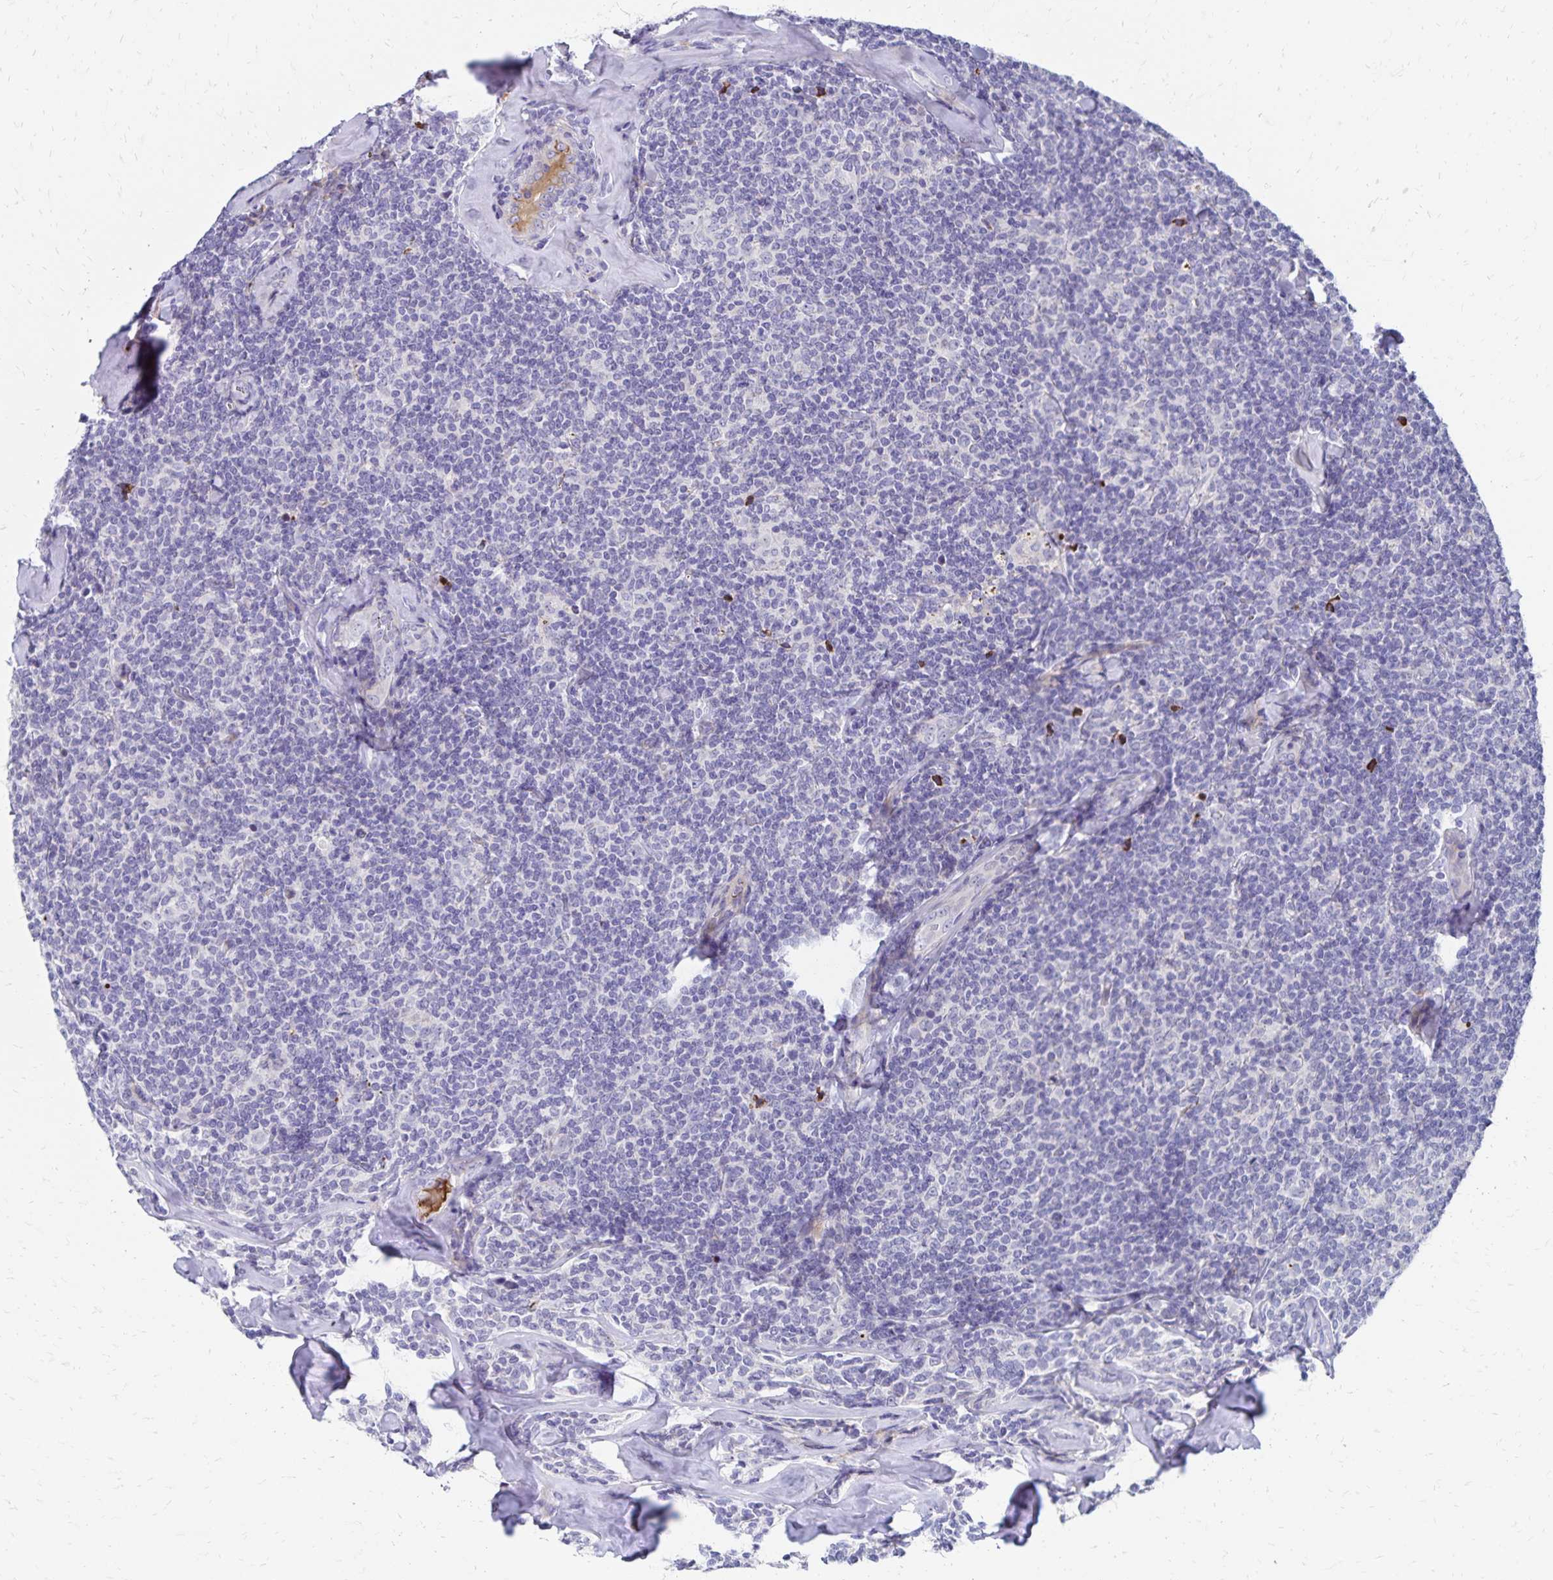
{"staining": {"intensity": "negative", "quantity": "none", "location": "none"}, "tissue": "lymphoma", "cell_type": "Tumor cells", "image_type": "cancer", "snomed": [{"axis": "morphology", "description": "Malignant lymphoma, non-Hodgkin's type, Low grade"}, {"axis": "topography", "description": "Lymph node"}], "caption": "Immunohistochemistry (IHC) of low-grade malignant lymphoma, non-Hodgkin's type reveals no staining in tumor cells.", "gene": "NECAP1", "patient": {"sex": "female", "age": 56}}